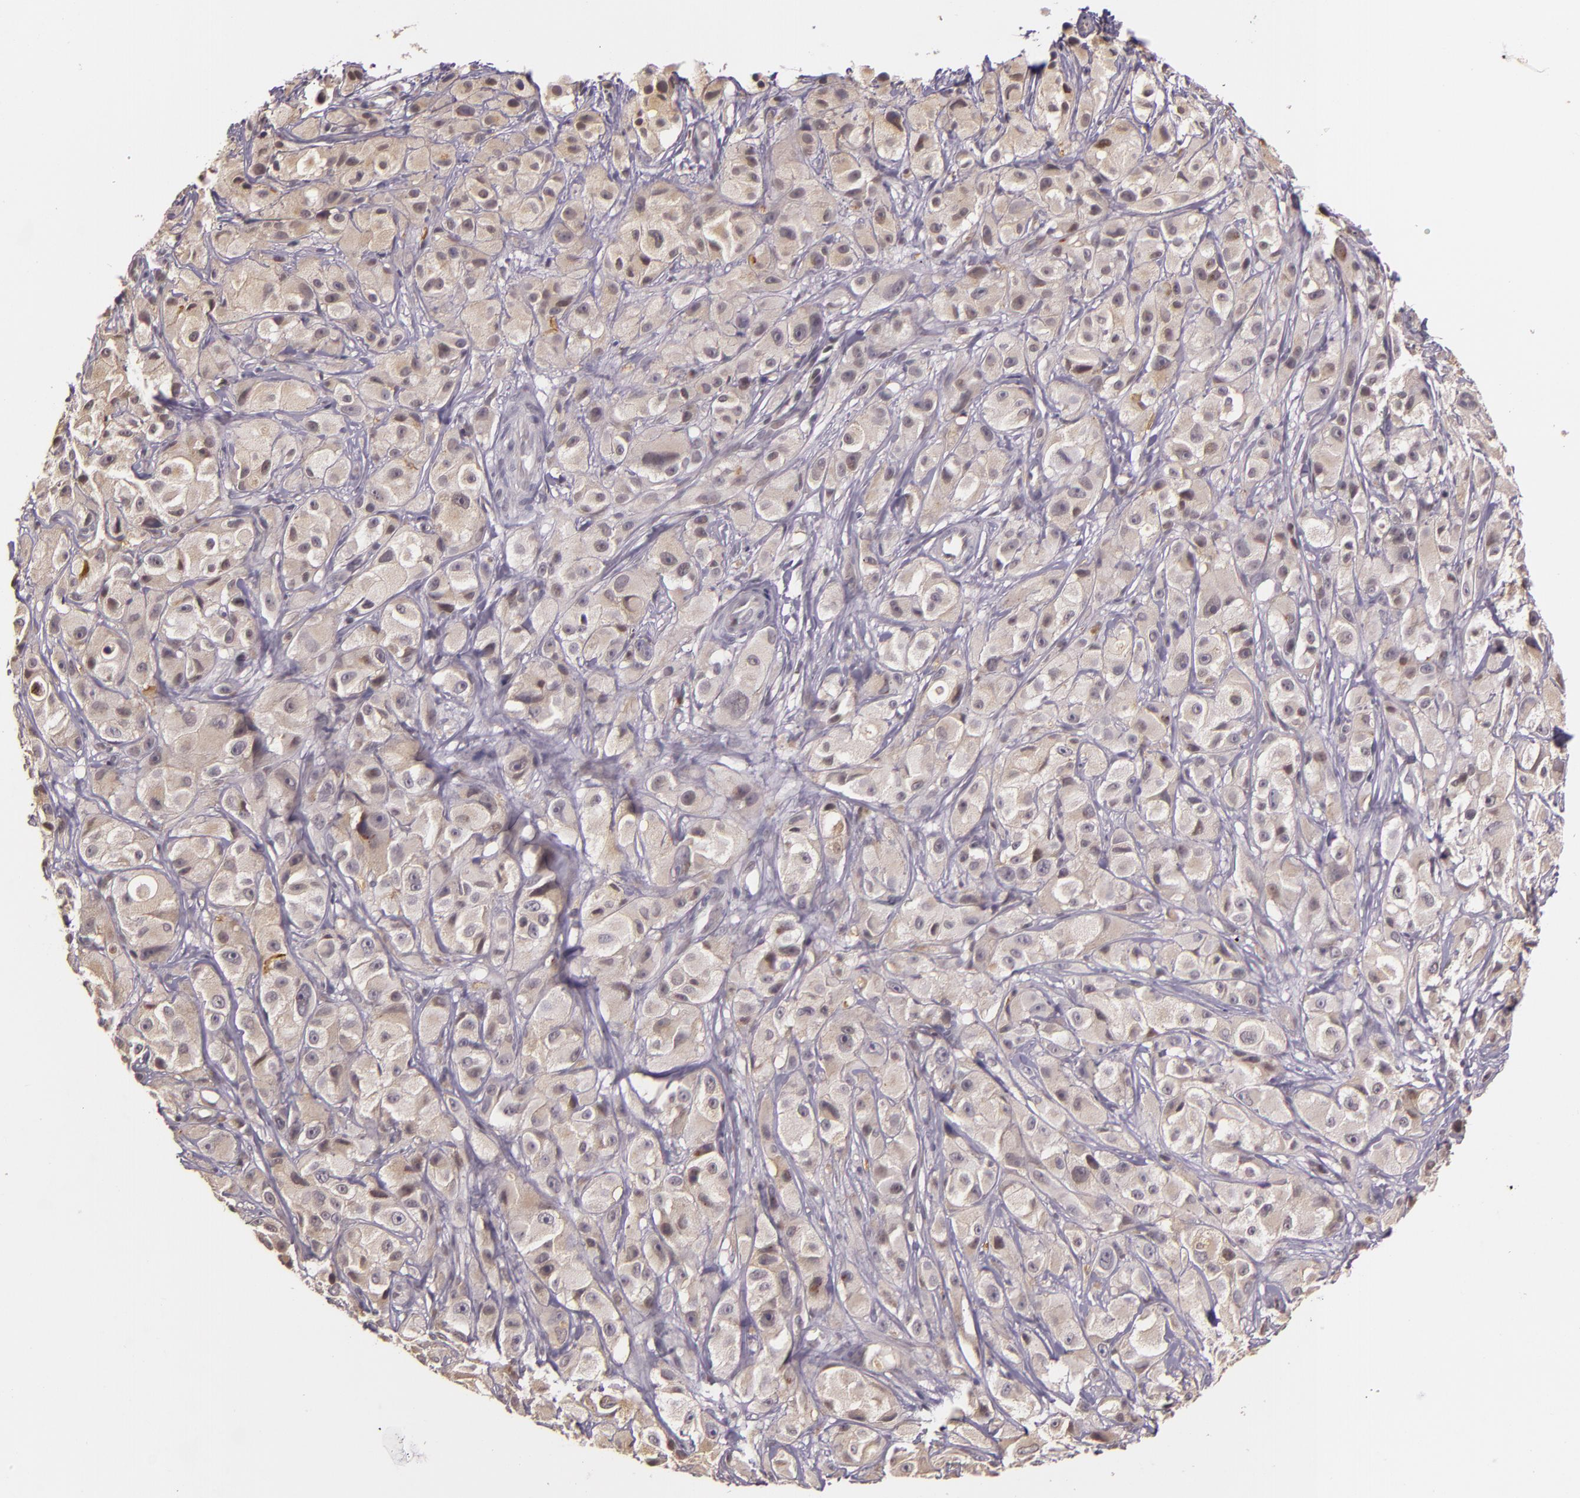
{"staining": {"intensity": "weak", "quantity": "25%-75%", "location": "cytoplasmic/membranous"}, "tissue": "melanoma", "cell_type": "Tumor cells", "image_type": "cancer", "snomed": [{"axis": "morphology", "description": "Malignant melanoma, NOS"}, {"axis": "topography", "description": "Skin"}], "caption": "Malignant melanoma stained with DAB (3,3'-diaminobenzidine) immunohistochemistry demonstrates low levels of weak cytoplasmic/membranous staining in approximately 25%-75% of tumor cells.", "gene": "ARMH4", "patient": {"sex": "male", "age": 56}}